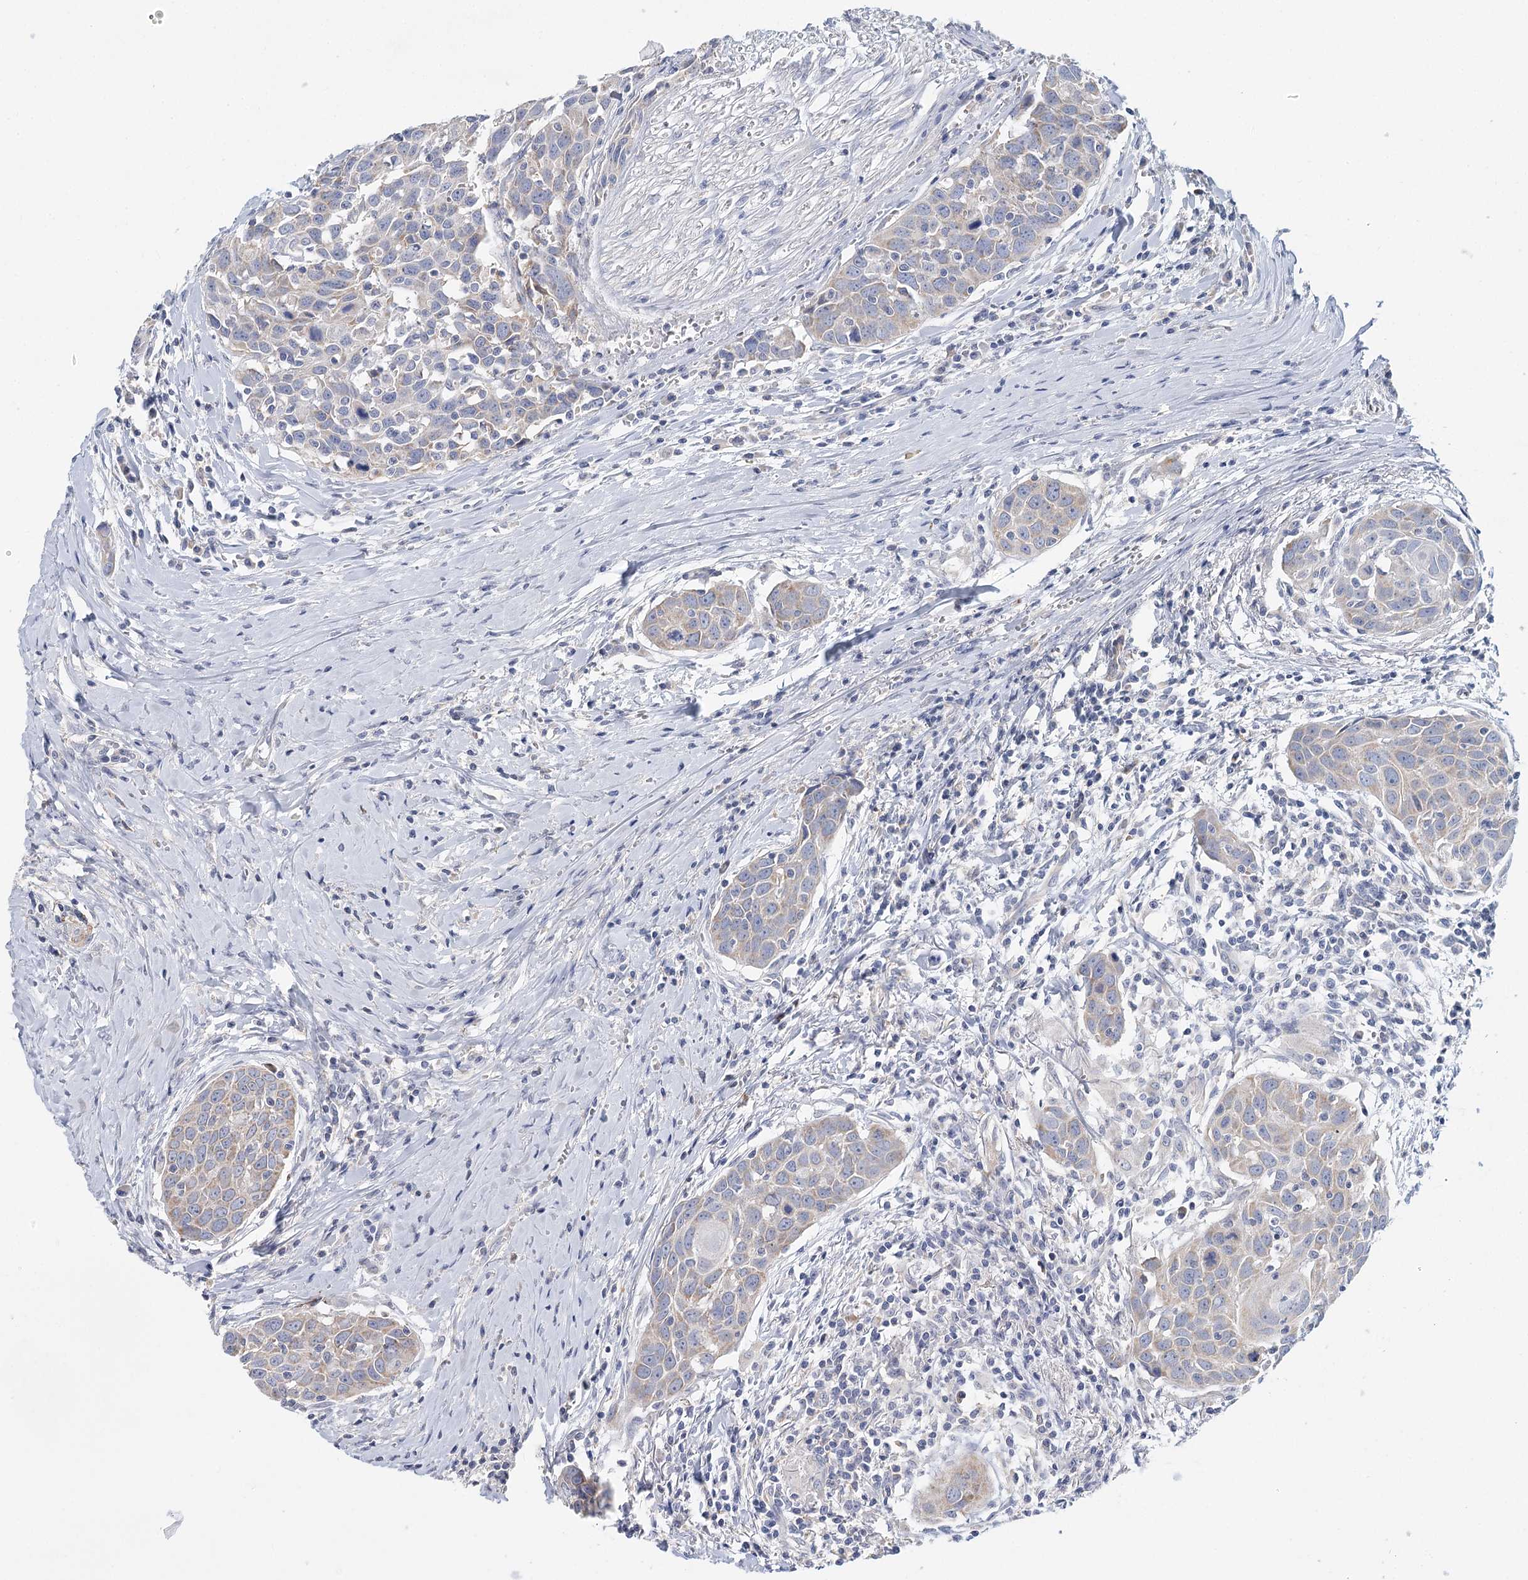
{"staining": {"intensity": "negative", "quantity": "none", "location": "none"}, "tissue": "head and neck cancer", "cell_type": "Tumor cells", "image_type": "cancer", "snomed": [{"axis": "morphology", "description": "Squamous cell carcinoma, NOS"}, {"axis": "topography", "description": "Oral tissue"}, {"axis": "topography", "description": "Head-Neck"}], "caption": "Immunohistochemical staining of human head and neck squamous cell carcinoma demonstrates no significant expression in tumor cells.", "gene": "ARHGAP44", "patient": {"sex": "female", "age": 50}}